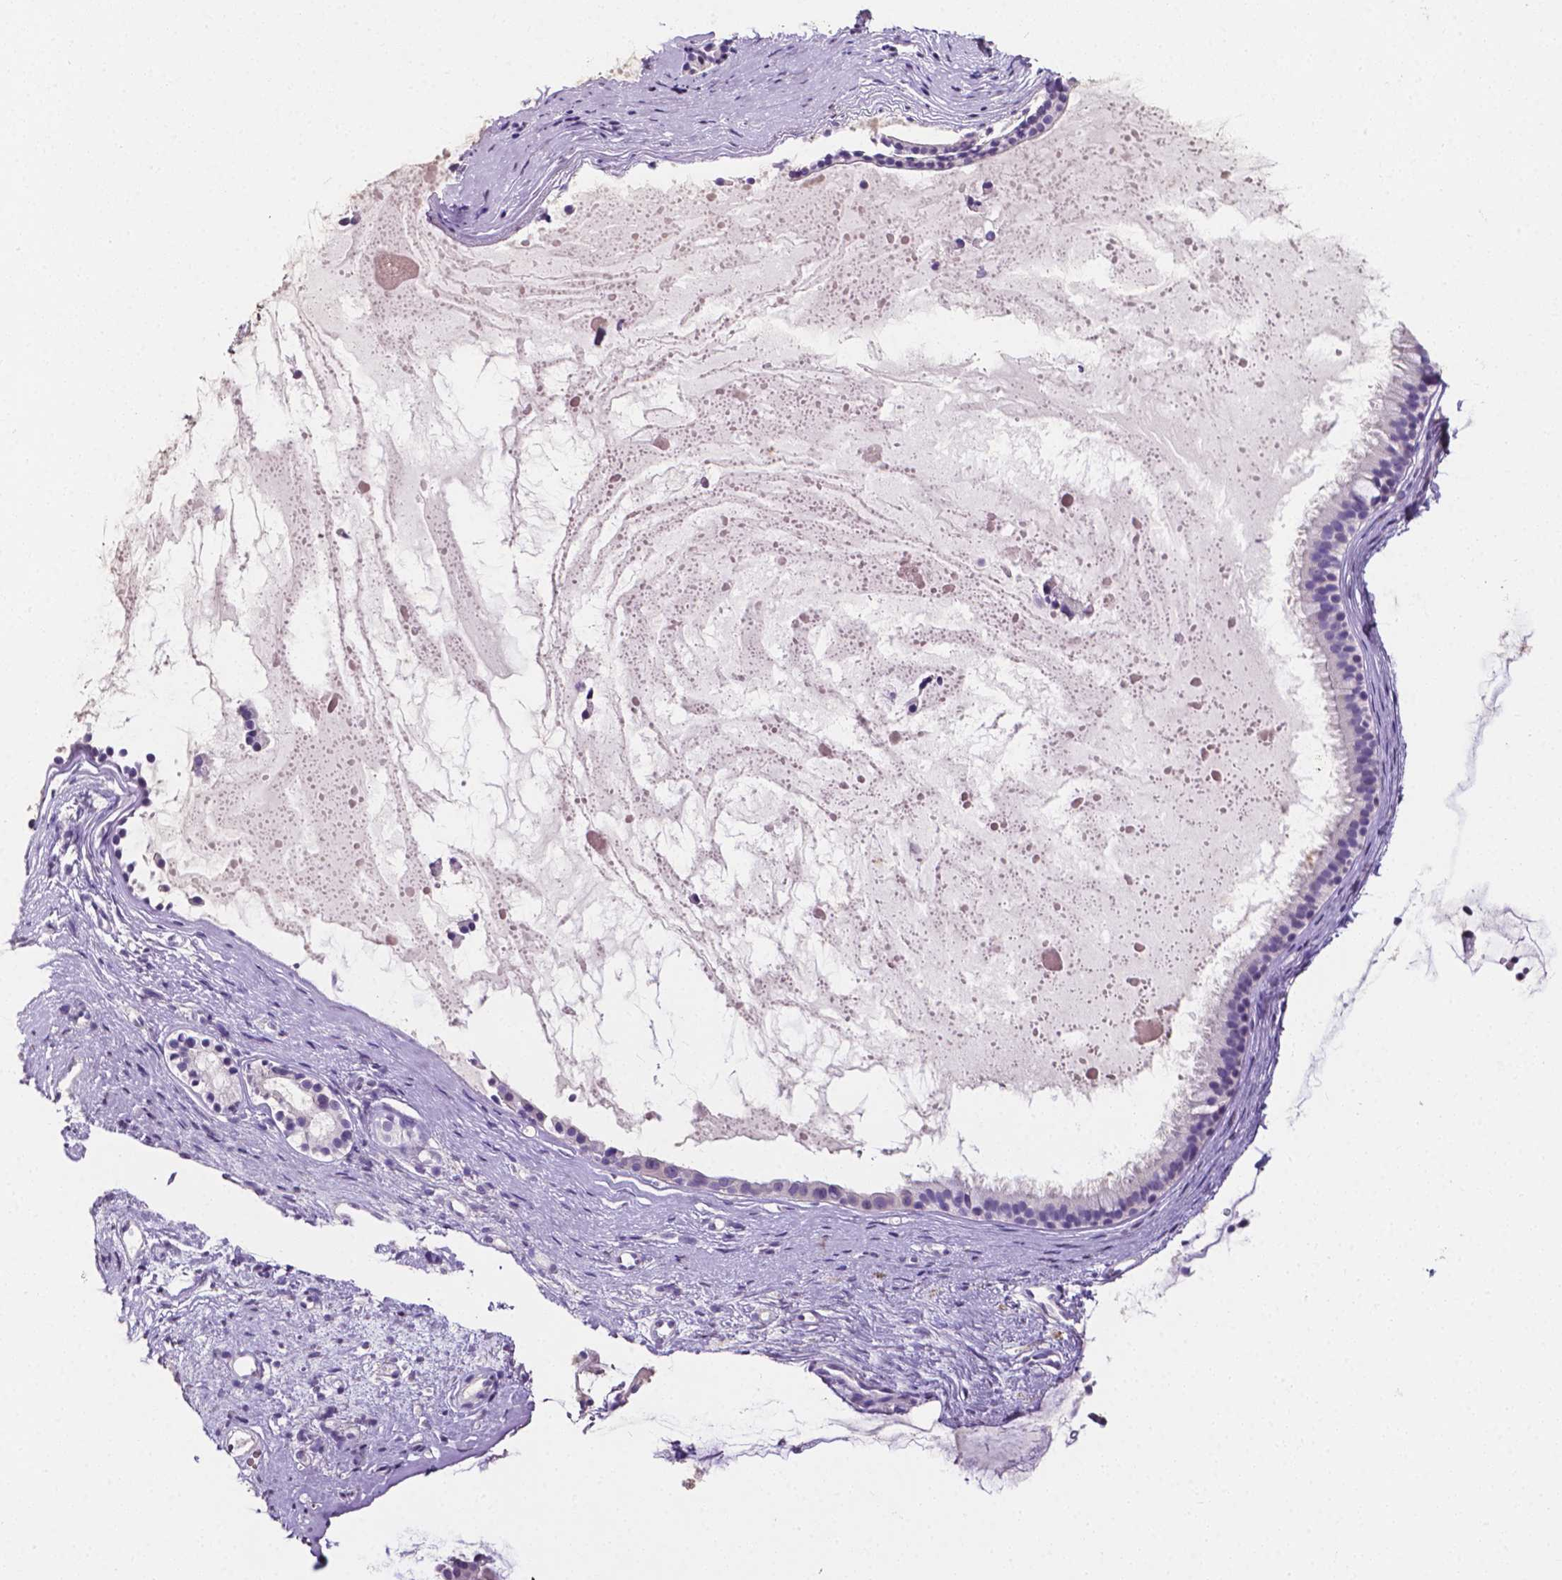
{"staining": {"intensity": "negative", "quantity": "none", "location": "none"}, "tissue": "nasopharynx", "cell_type": "Respiratory epithelial cells", "image_type": "normal", "snomed": [{"axis": "morphology", "description": "Normal tissue, NOS"}, {"axis": "topography", "description": "Nasopharynx"}], "caption": "An image of human nasopharynx is negative for staining in respiratory epithelial cells. (DAB immunohistochemistry with hematoxylin counter stain).", "gene": "PSAT1", "patient": {"sex": "male", "age": 77}}